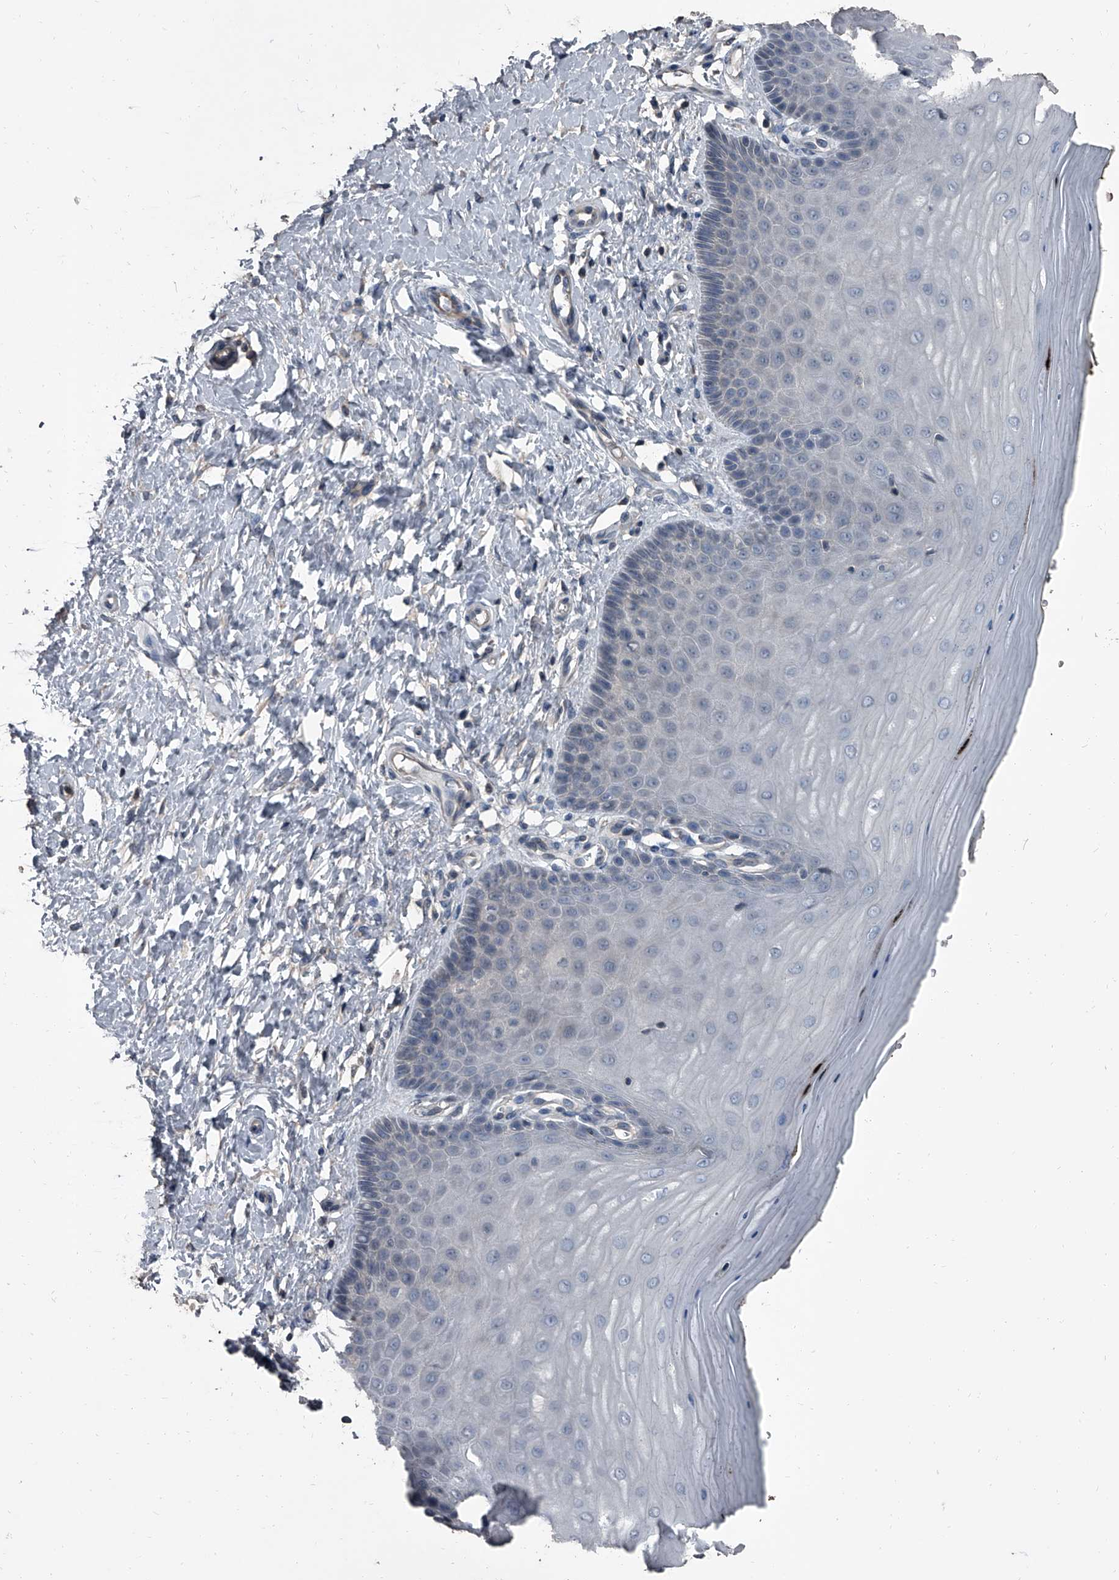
{"staining": {"intensity": "weak", "quantity": "<25%", "location": "cytoplasmic/membranous"}, "tissue": "cervix", "cell_type": "Glandular cells", "image_type": "normal", "snomed": [{"axis": "morphology", "description": "Normal tissue, NOS"}, {"axis": "topography", "description": "Cervix"}], "caption": "The immunohistochemistry (IHC) photomicrograph has no significant positivity in glandular cells of cervix. Brightfield microscopy of immunohistochemistry stained with DAB (brown) and hematoxylin (blue), captured at high magnification.", "gene": "OARD1", "patient": {"sex": "female", "age": 55}}